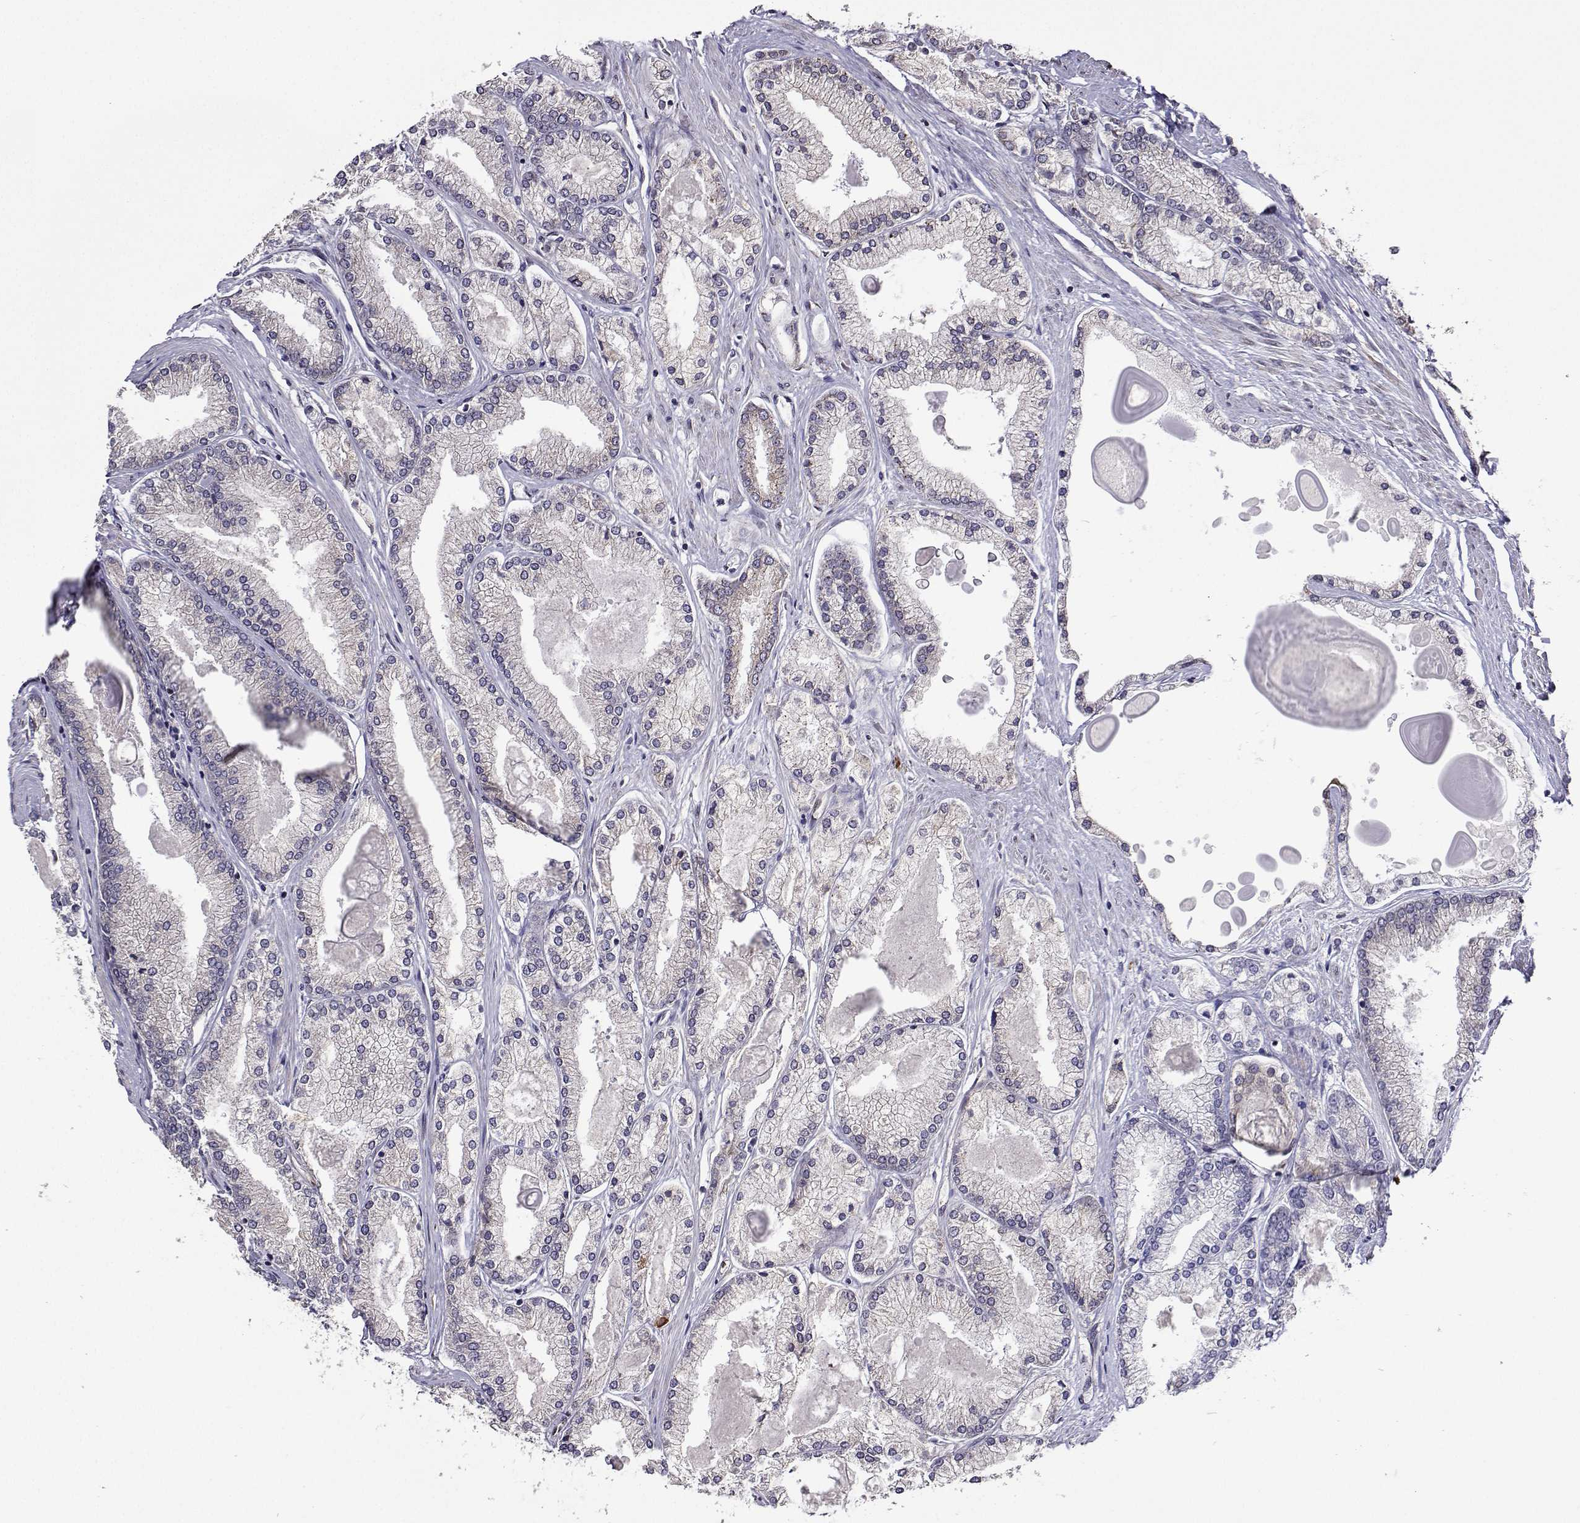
{"staining": {"intensity": "negative", "quantity": "none", "location": "none"}, "tissue": "prostate cancer", "cell_type": "Tumor cells", "image_type": "cancer", "snomed": [{"axis": "morphology", "description": "Adenocarcinoma, High grade"}, {"axis": "topography", "description": "Prostate"}], "caption": "This is an immunohistochemistry histopathology image of prostate cancer. There is no expression in tumor cells.", "gene": "PGRMC2", "patient": {"sex": "male", "age": 68}}